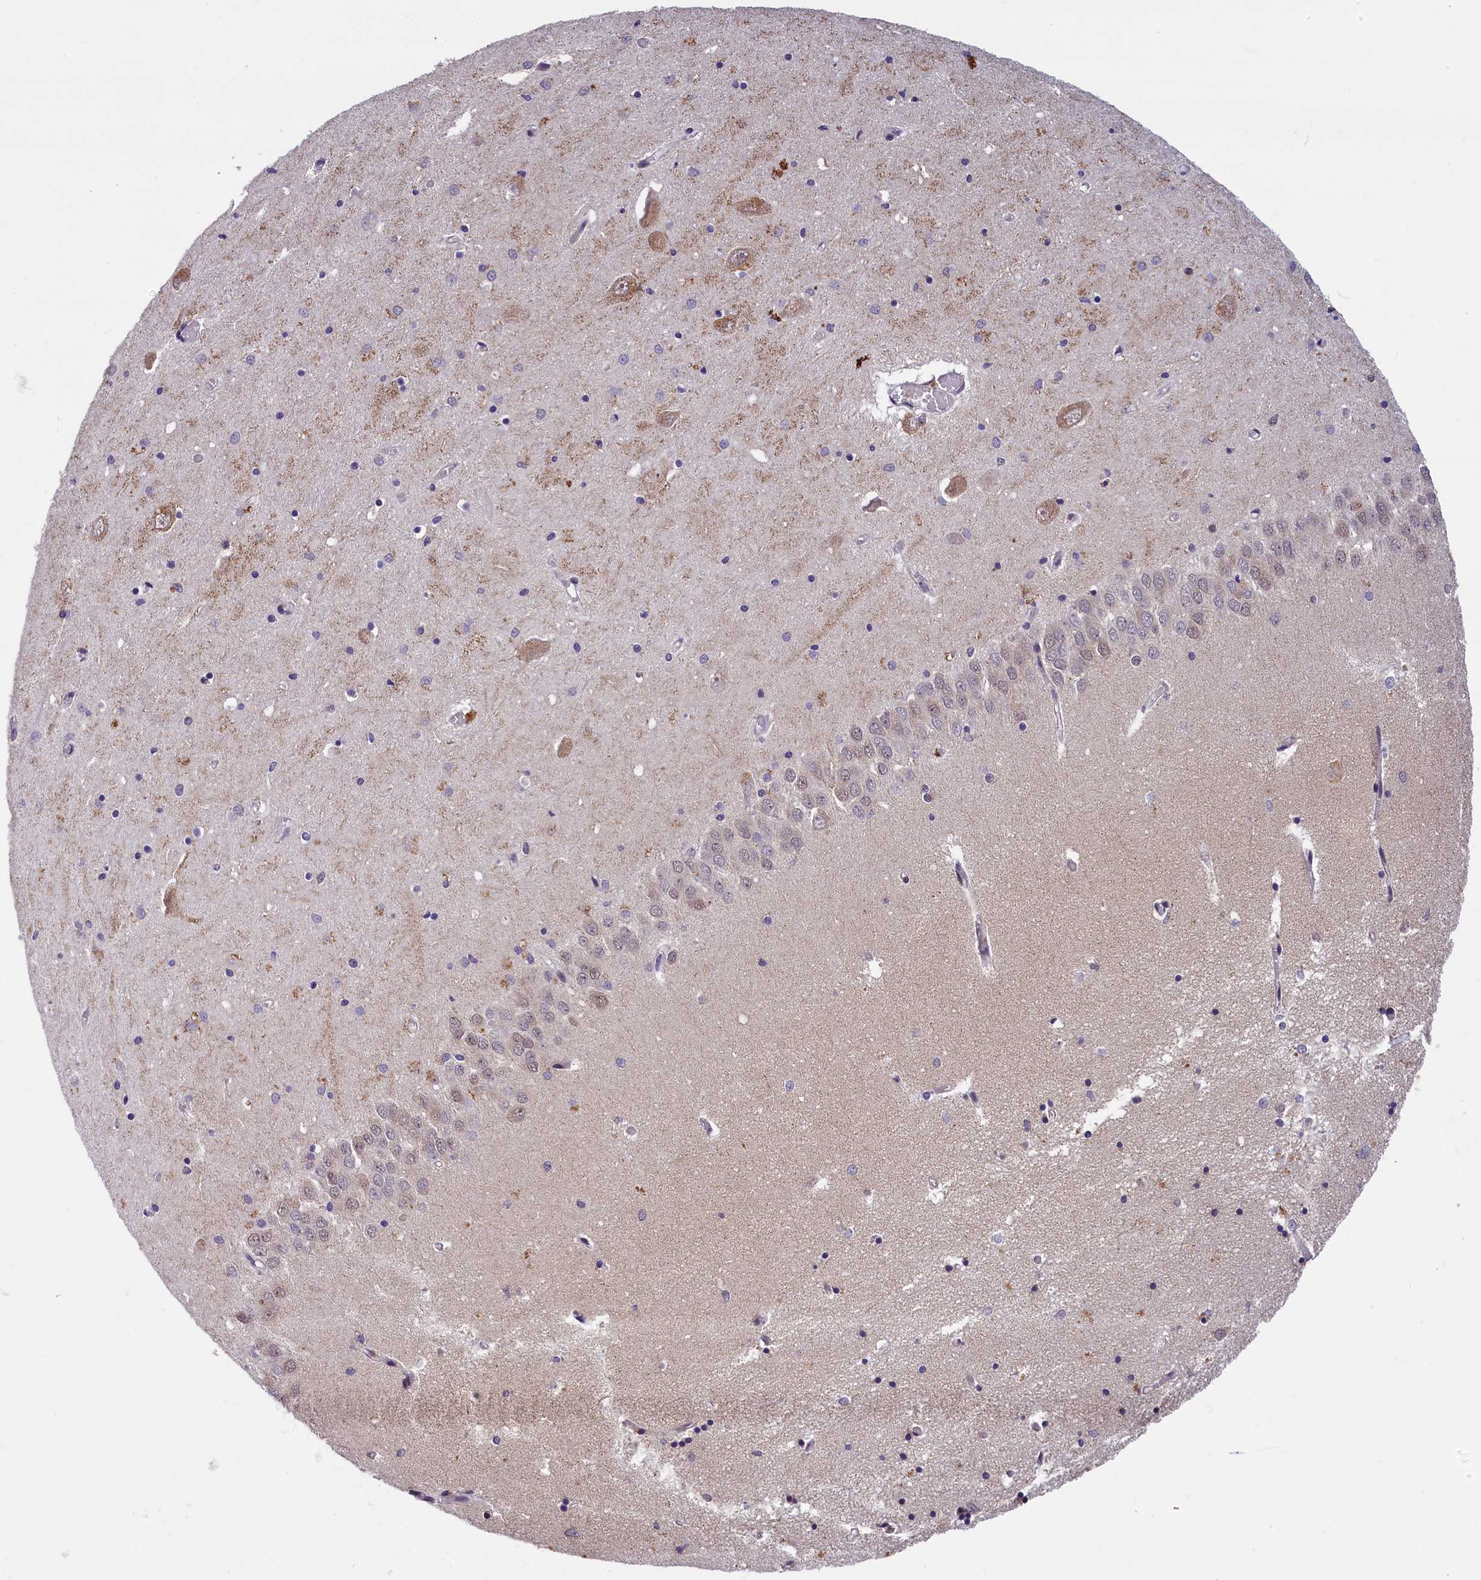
{"staining": {"intensity": "weak", "quantity": "<25%", "location": "cytoplasmic/membranous"}, "tissue": "hippocampus", "cell_type": "Glial cells", "image_type": "normal", "snomed": [{"axis": "morphology", "description": "Normal tissue, NOS"}, {"axis": "topography", "description": "Hippocampus"}], "caption": "IHC of unremarkable hippocampus exhibits no staining in glial cells.", "gene": "KCNK6", "patient": {"sex": "male", "age": 70}}